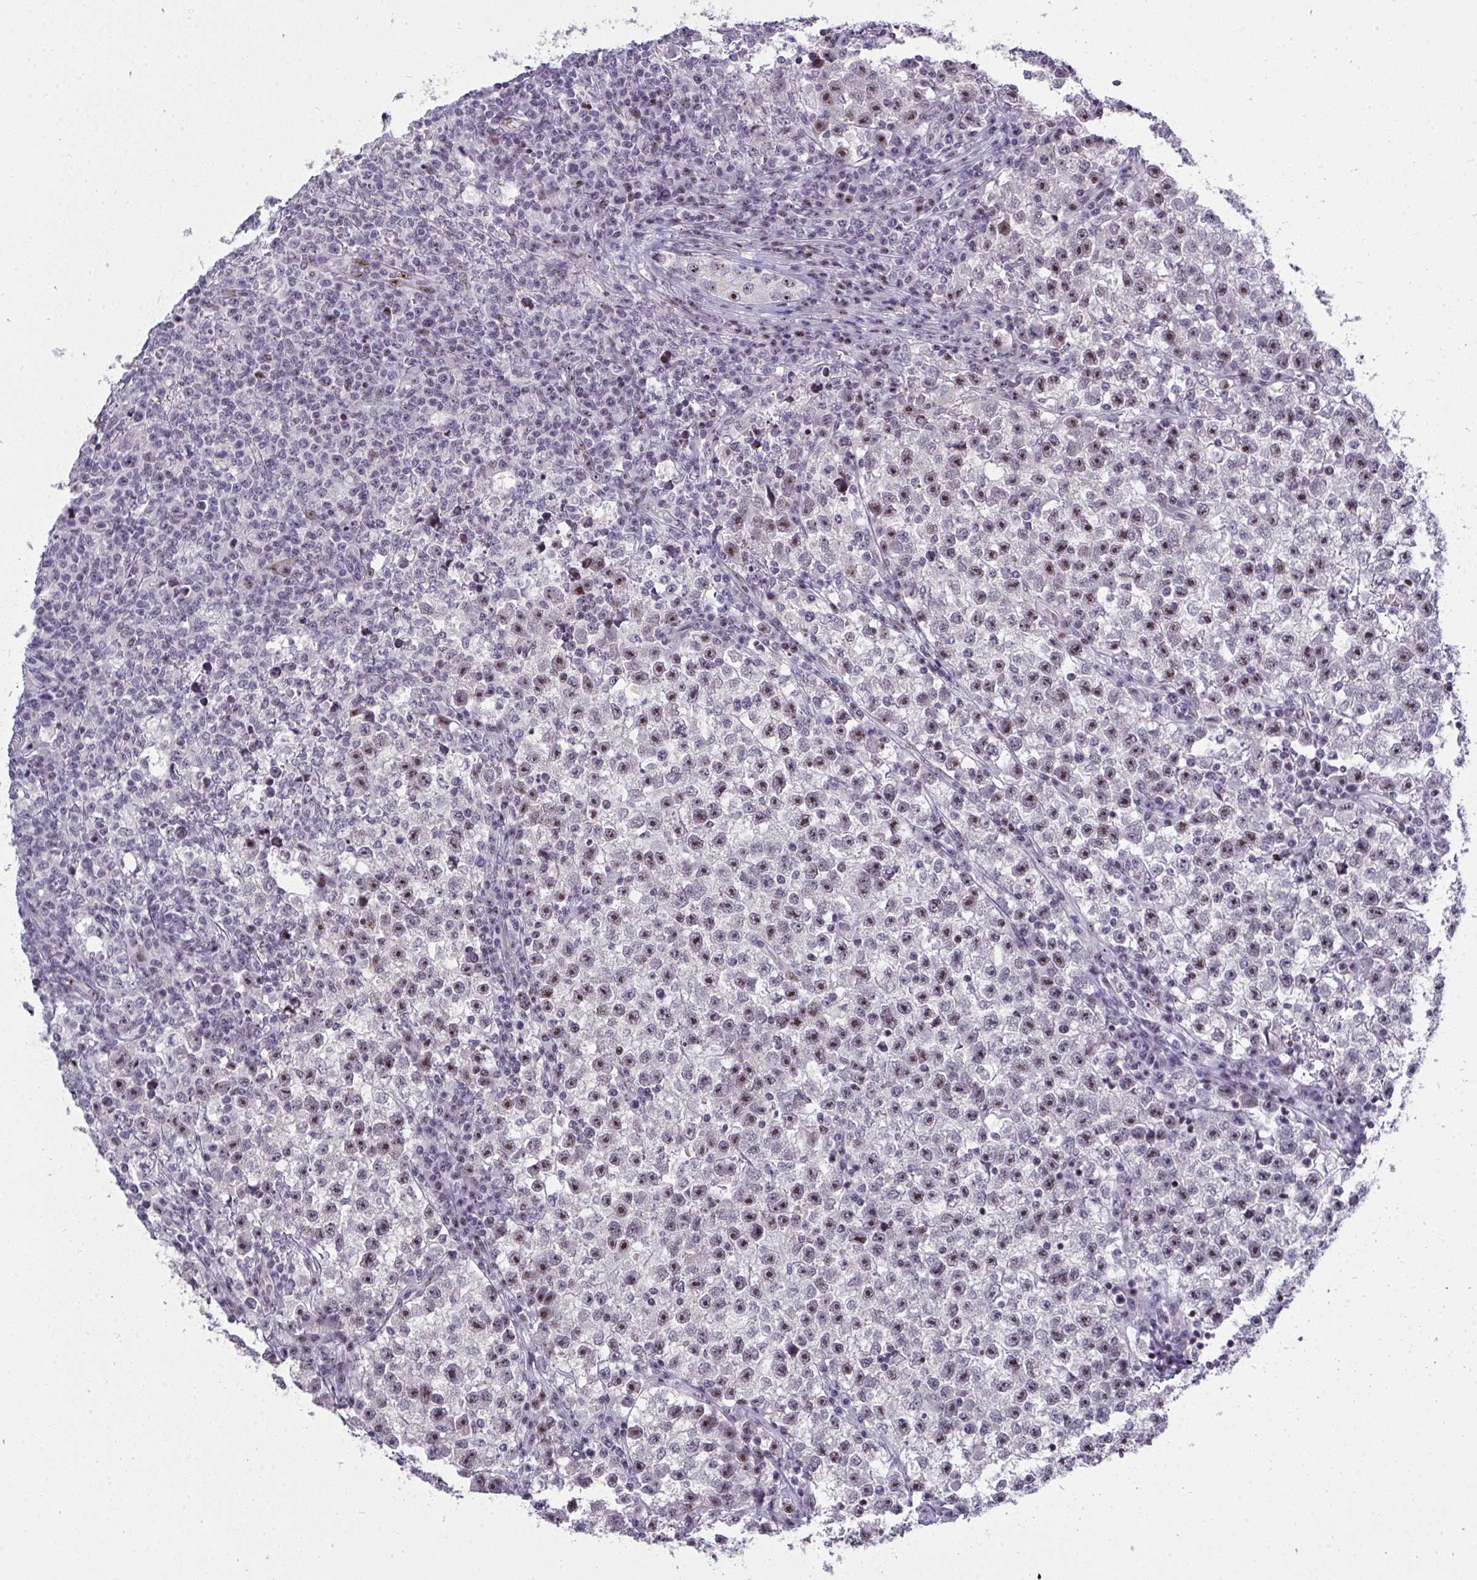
{"staining": {"intensity": "moderate", "quantity": ">75%", "location": "nuclear"}, "tissue": "testis cancer", "cell_type": "Tumor cells", "image_type": "cancer", "snomed": [{"axis": "morphology", "description": "Seminoma, NOS"}, {"axis": "topography", "description": "Testis"}], "caption": "A medium amount of moderate nuclear positivity is appreciated in approximately >75% of tumor cells in testis cancer (seminoma) tissue.", "gene": "PLPPR3", "patient": {"sex": "male", "age": 22}}